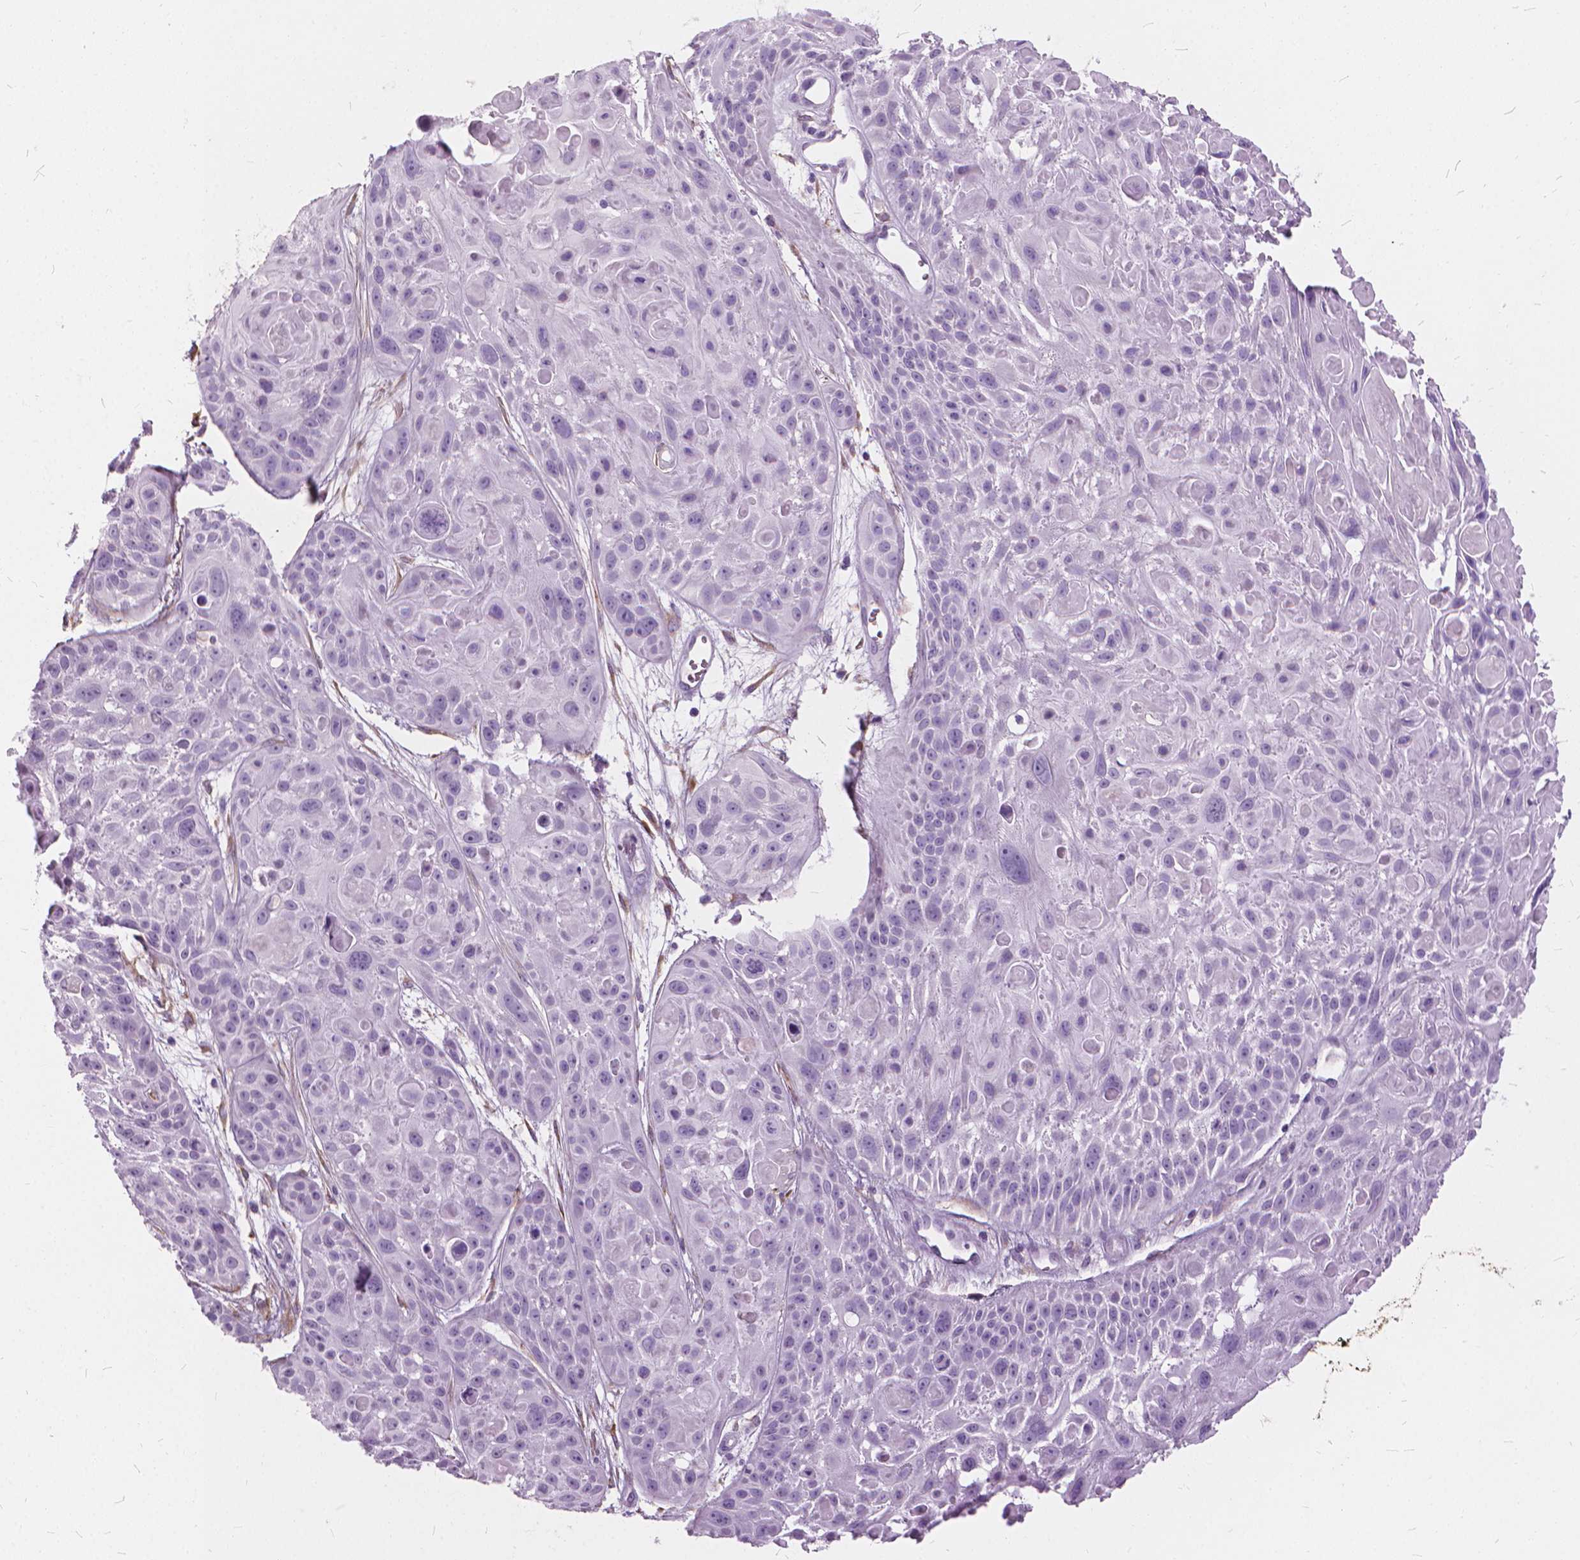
{"staining": {"intensity": "negative", "quantity": "none", "location": "none"}, "tissue": "skin cancer", "cell_type": "Tumor cells", "image_type": "cancer", "snomed": [{"axis": "morphology", "description": "Squamous cell carcinoma, NOS"}, {"axis": "topography", "description": "Skin"}, {"axis": "topography", "description": "Anal"}], "caption": "A histopathology image of skin cancer (squamous cell carcinoma) stained for a protein displays no brown staining in tumor cells.", "gene": "DNM1", "patient": {"sex": "female", "age": 75}}